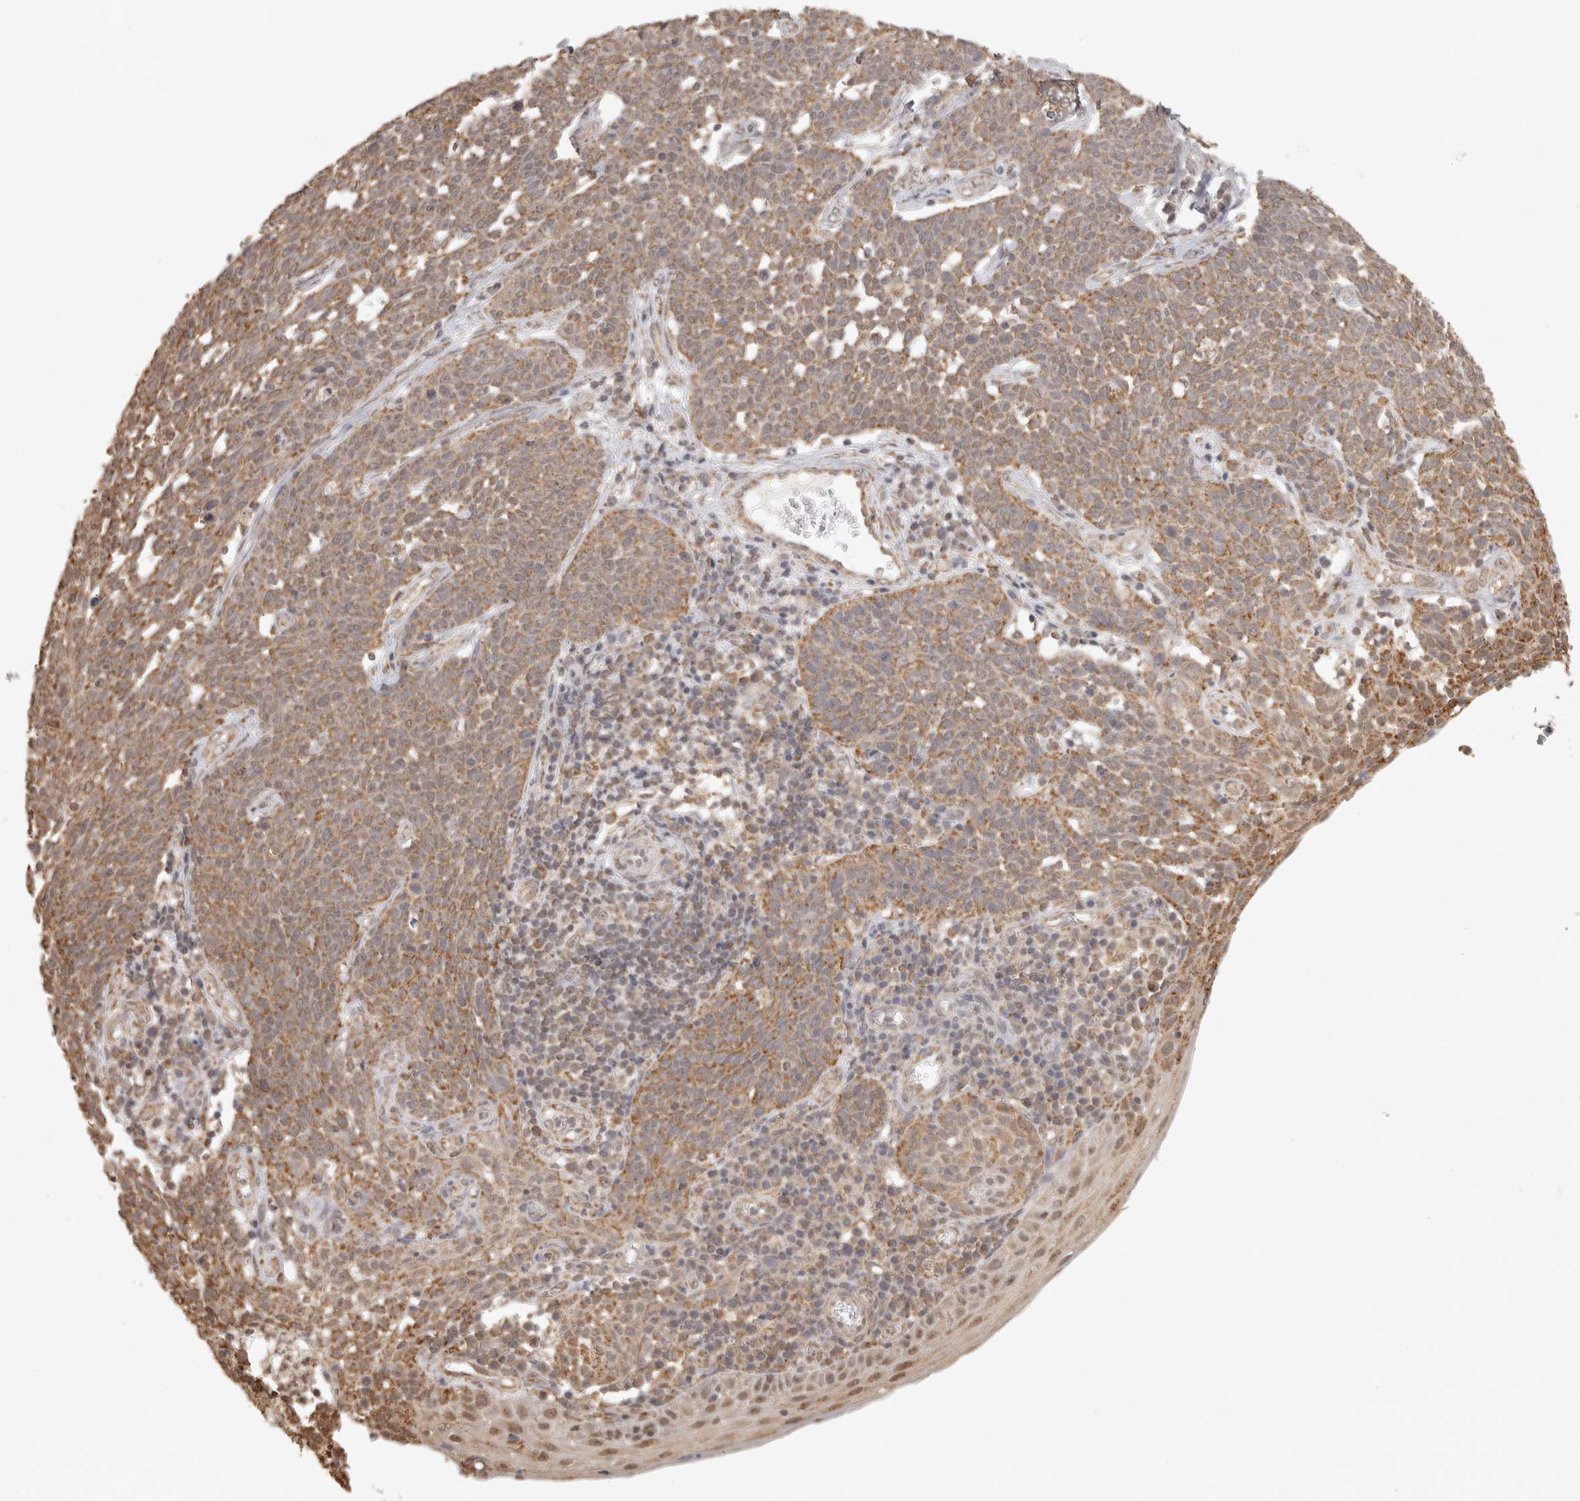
{"staining": {"intensity": "moderate", "quantity": ">75%", "location": "cytoplasmic/membranous"}, "tissue": "cervical cancer", "cell_type": "Tumor cells", "image_type": "cancer", "snomed": [{"axis": "morphology", "description": "Squamous cell carcinoma, NOS"}, {"axis": "topography", "description": "Cervix"}], "caption": "Immunohistochemistry (IHC) staining of cervical squamous cell carcinoma, which exhibits medium levels of moderate cytoplasmic/membranous positivity in approximately >75% of tumor cells indicating moderate cytoplasmic/membranous protein positivity. The staining was performed using DAB (3,3'-diaminobenzidine) (brown) for protein detection and nuclei were counterstained in hematoxylin (blue).", "gene": "BNIP3L", "patient": {"sex": "female", "age": 34}}